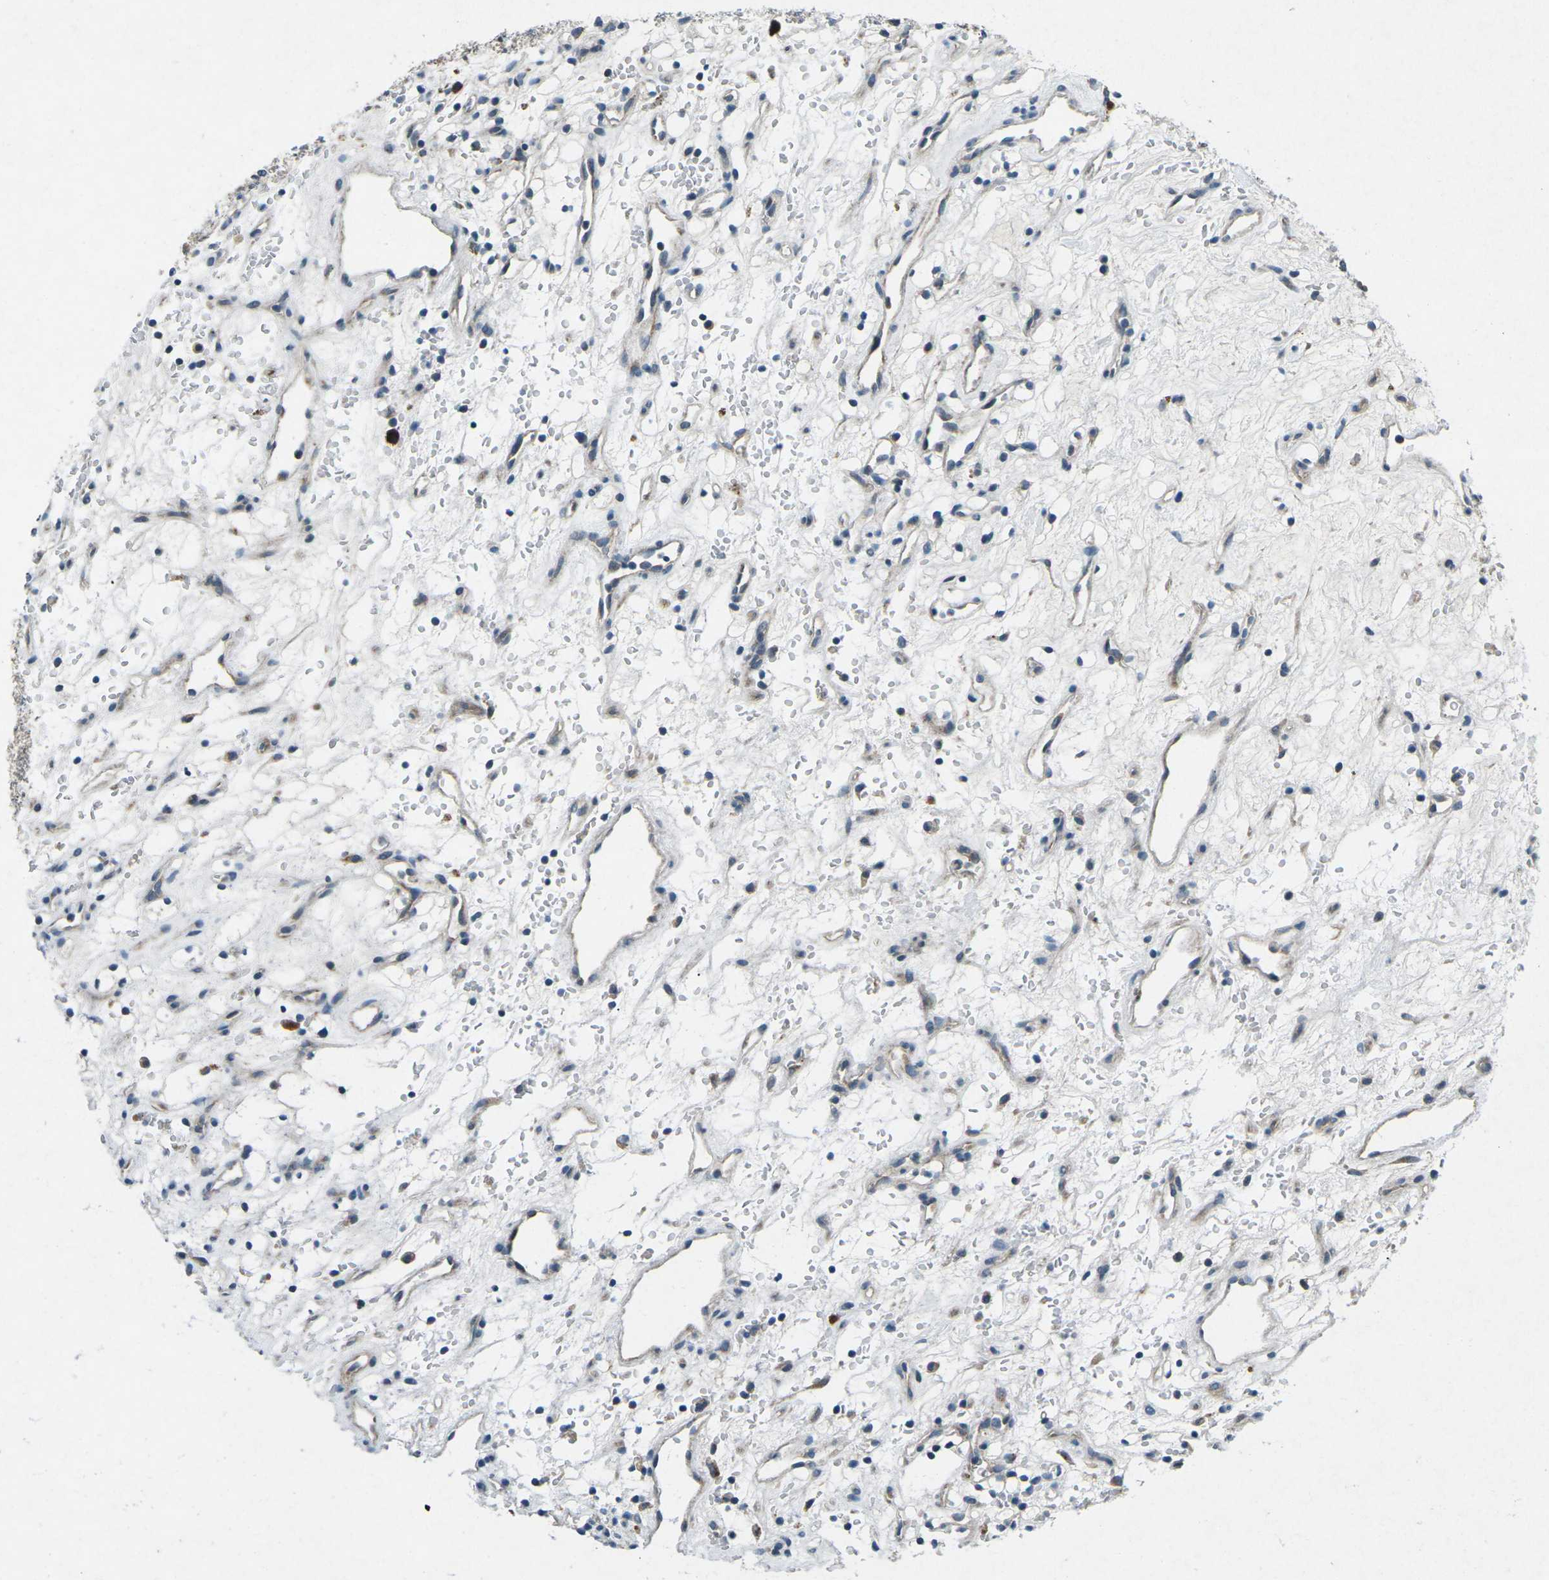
{"staining": {"intensity": "negative", "quantity": "none", "location": "none"}, "tissue": "renal cancer", "cell_type": "Tumor cells", "image_type": "cancer", "snomed": [{"axis": "morphology", "description": "Adenocarcinoma, NOS"}, {"axis": "topography", "description": "Kidney"}], "caption": "A histopathology image of adenocarcinoma (renal) stained for a protein demonstrates no brown staining in tumor cells.", "gene": "CDK16", "patient": {"sex": "female", "age": 60}}